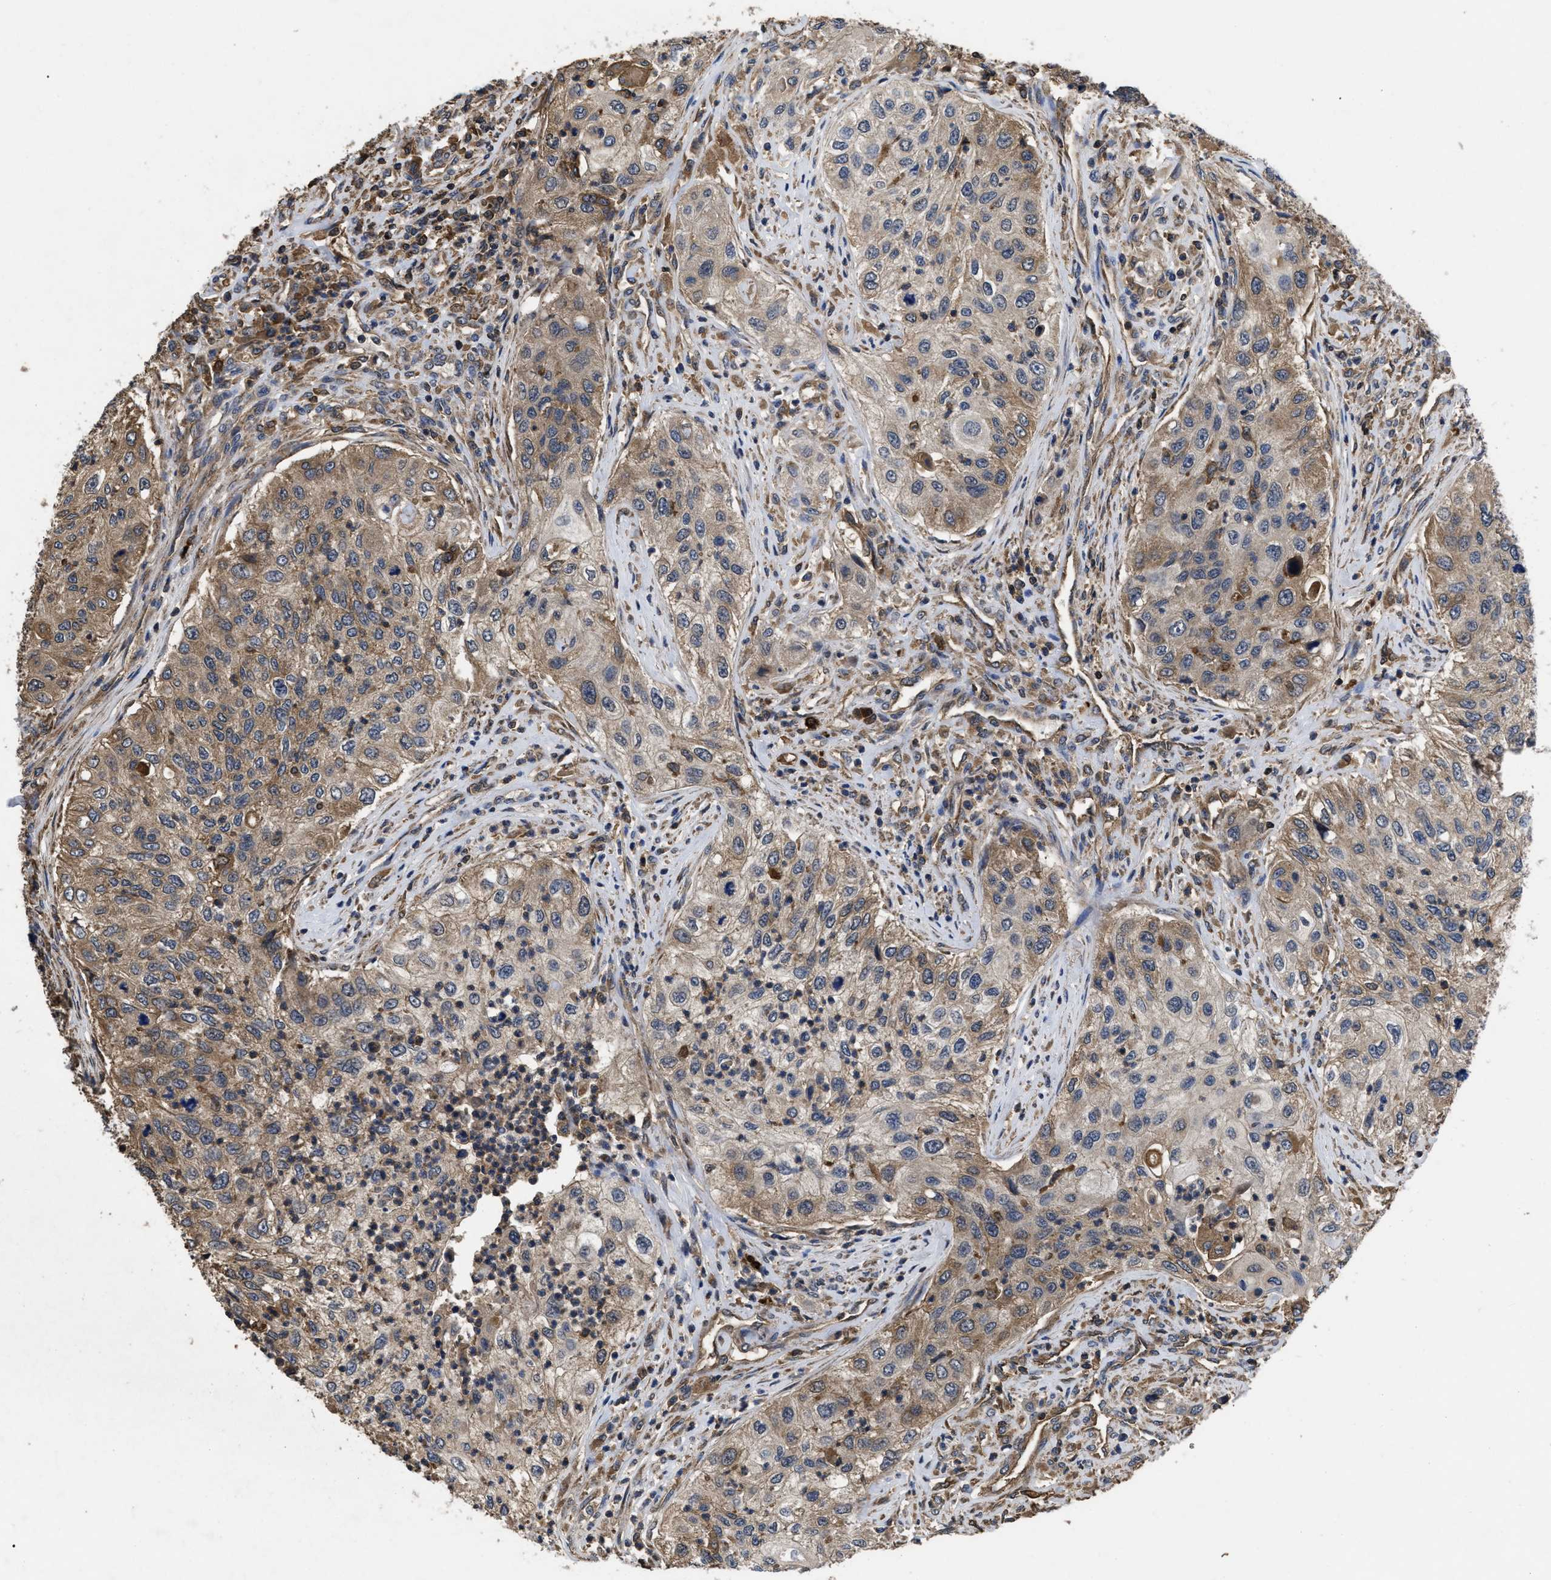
{"staining": {"intensity": "weak", "quantity": ">75%", "location": "cytoplasmic/membranous"}, "tissue": "urothelial cancer", "cell_type": "Tumor cells", "image_type": "cancer", "snomed": [{"axis": "morphology", "description": "Urothelial carcinoma, High grade"}, {"axis": "topography", "description": "Urinary bladder"}], "caption": "Approximately >75% of tumor cells in urothelial cancer show weak cytoplasmic/membranous protein staining as visualized by brown immunohistochemical staining.", "gene": "LRRC3", "patient": {"sex": "female", "age": 60}}